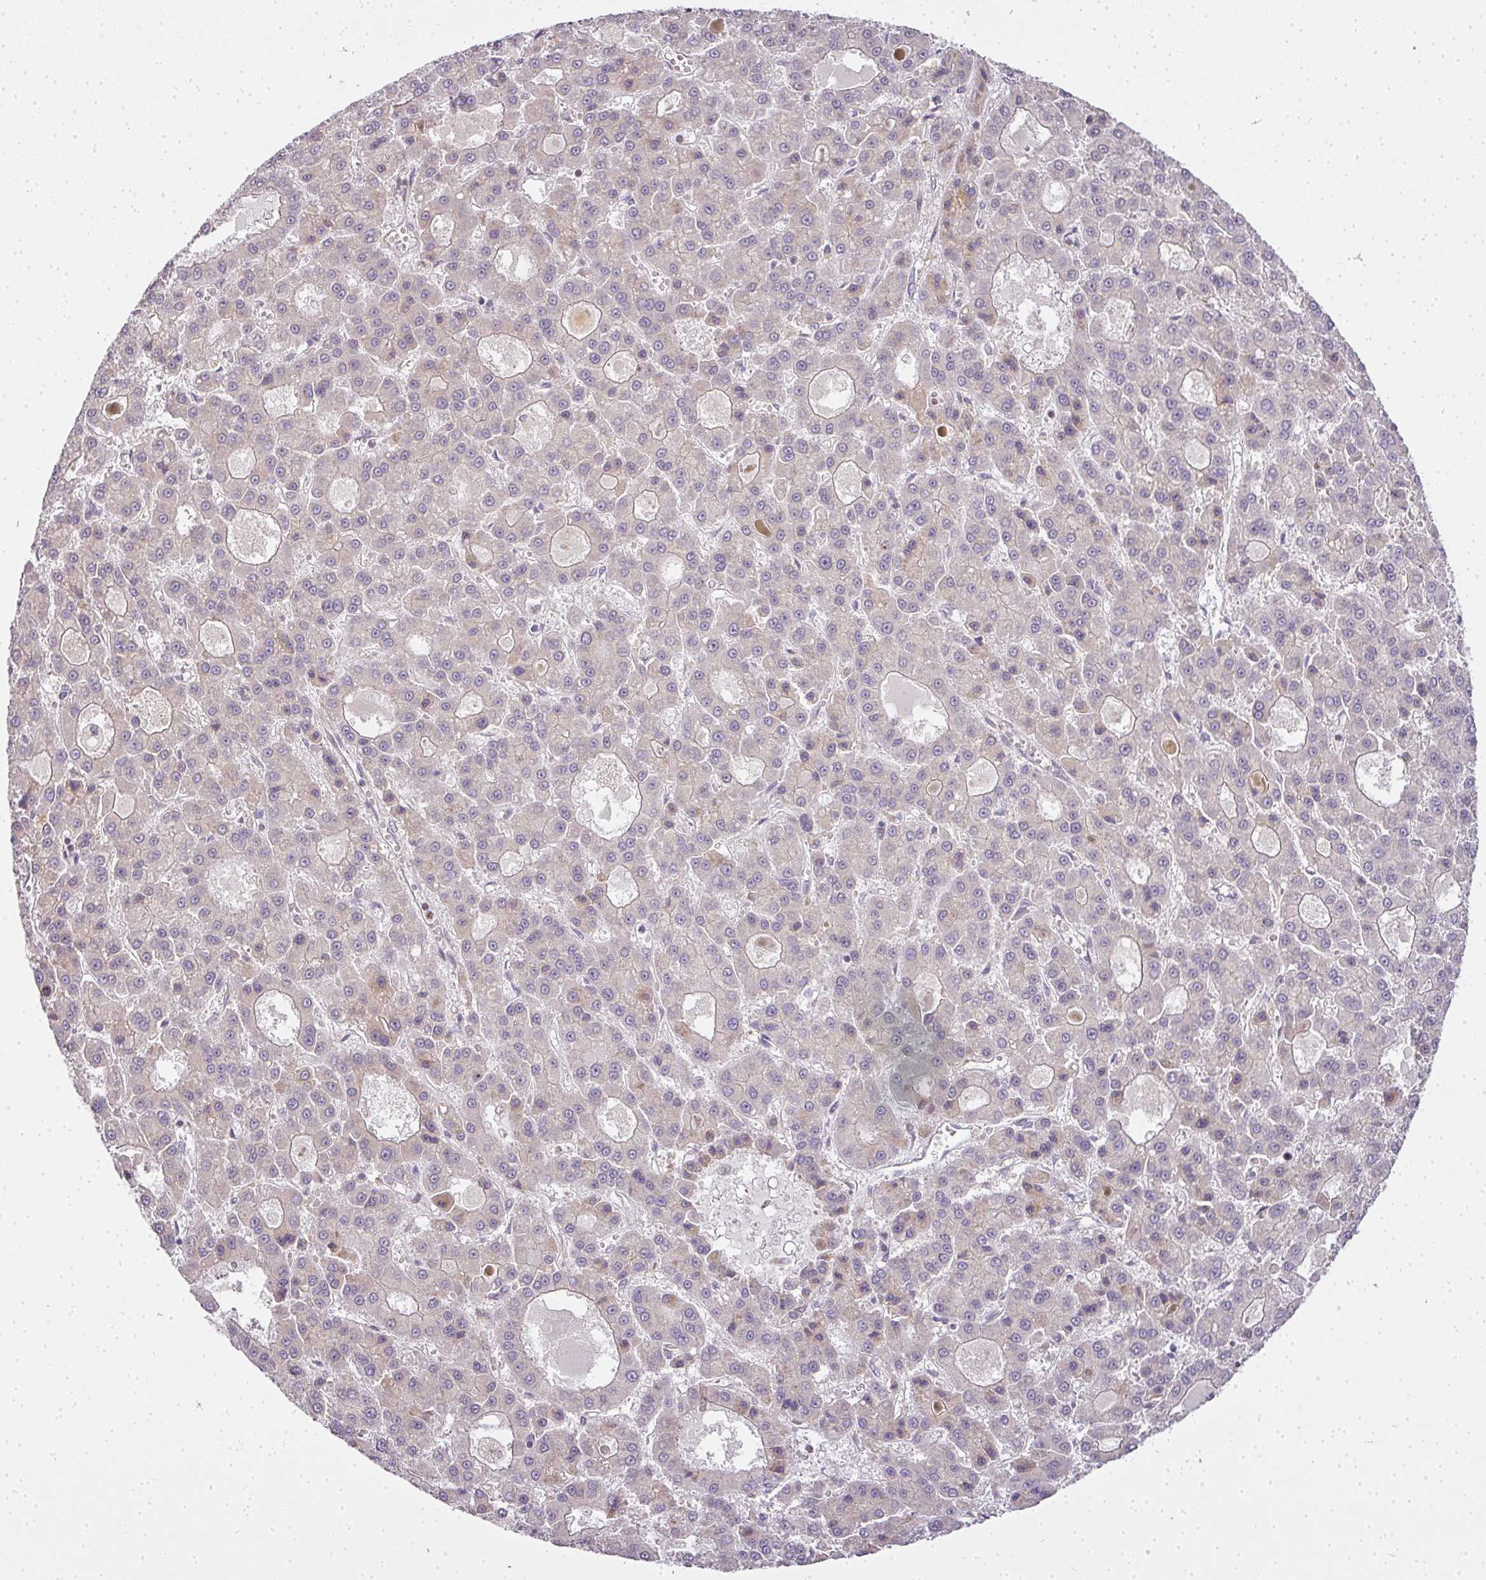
{"staining": {"intensity": "negative", "quantity": "none", "location": "none"}, "tissue": "liver cancer", "cell_type": "Tumor cells", "image_type": "cancer", "snomed": [{"axis": "morphology", "description": "Carcinoma, Hepatocellular, NOS"}, {"axis": "topography", "description": "Liver"}], "caption": "Liver cancer (hepatocellular carcinoma) was stained to show a protein in brown. There is no significant positivity in tumor cells. The staining is performed using DAB brown chromogen with nuclei counter-stained in using hematoxylin.", "gene": "MED19", "patient": {"sex": "male", "age": 70}}